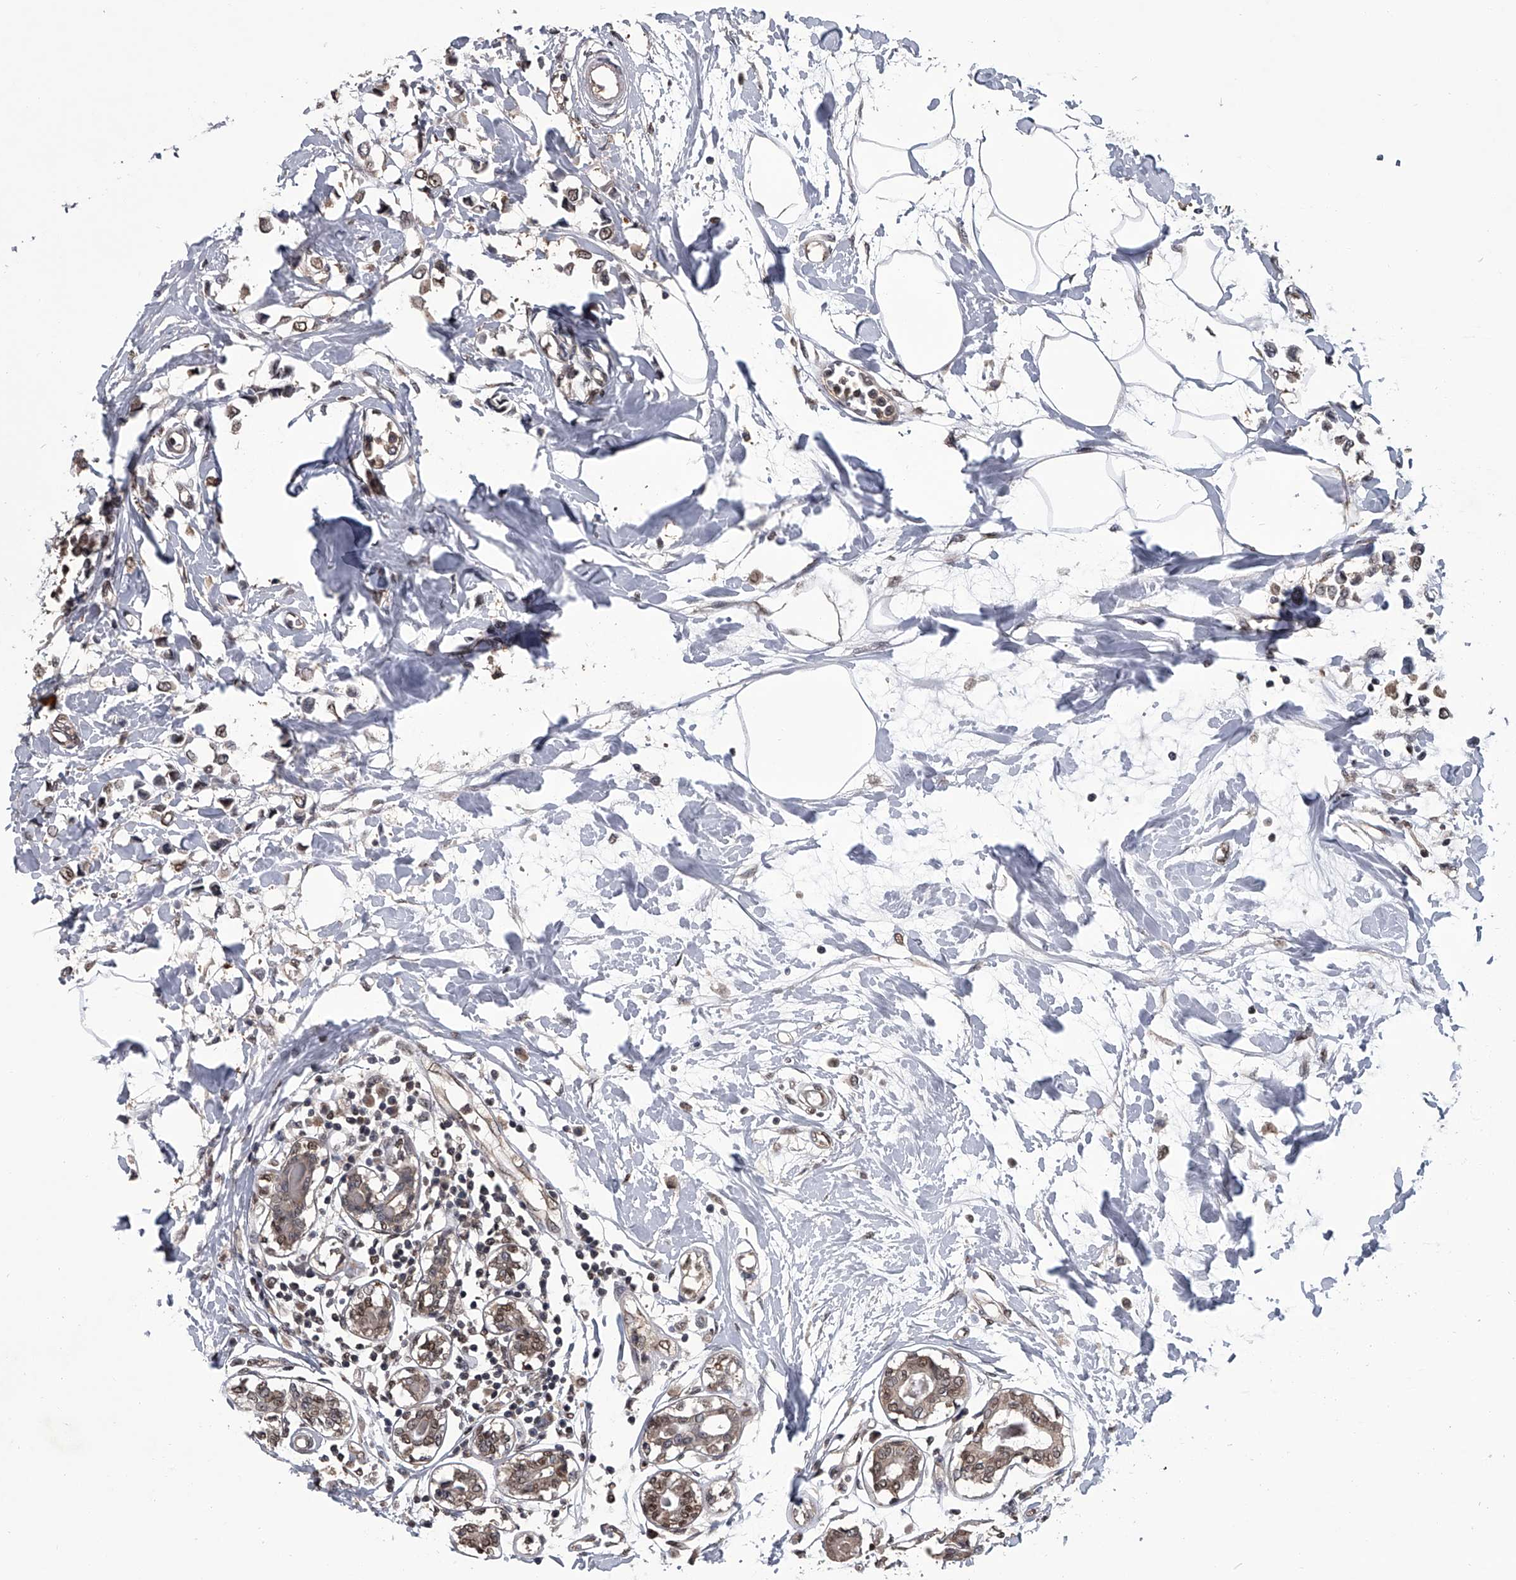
{"staining": {"intensity": "moderate", "quantity": ">75%", "location": "cytoplasmic/membranous,nuclear"}, "tissue": "breast cancer", "cell_type": "Tumor cells", "image_type": "cancer", "snomed": [{"axis": "morphology", "description": "Lobular carcinoma"}, {"axis": "topography", "description": "Breast"}], "caption": "An image of human breast cancer (lobular carcinoma) stained for a protein exhibits moderate cytoplasmic/membranous and nuclear brown staining in tumor cells. (Brightfield microscopy of DAB IHC at high magnification).", "gene": "TSNAX", "patient": {"sex": "female", "age": 51}}